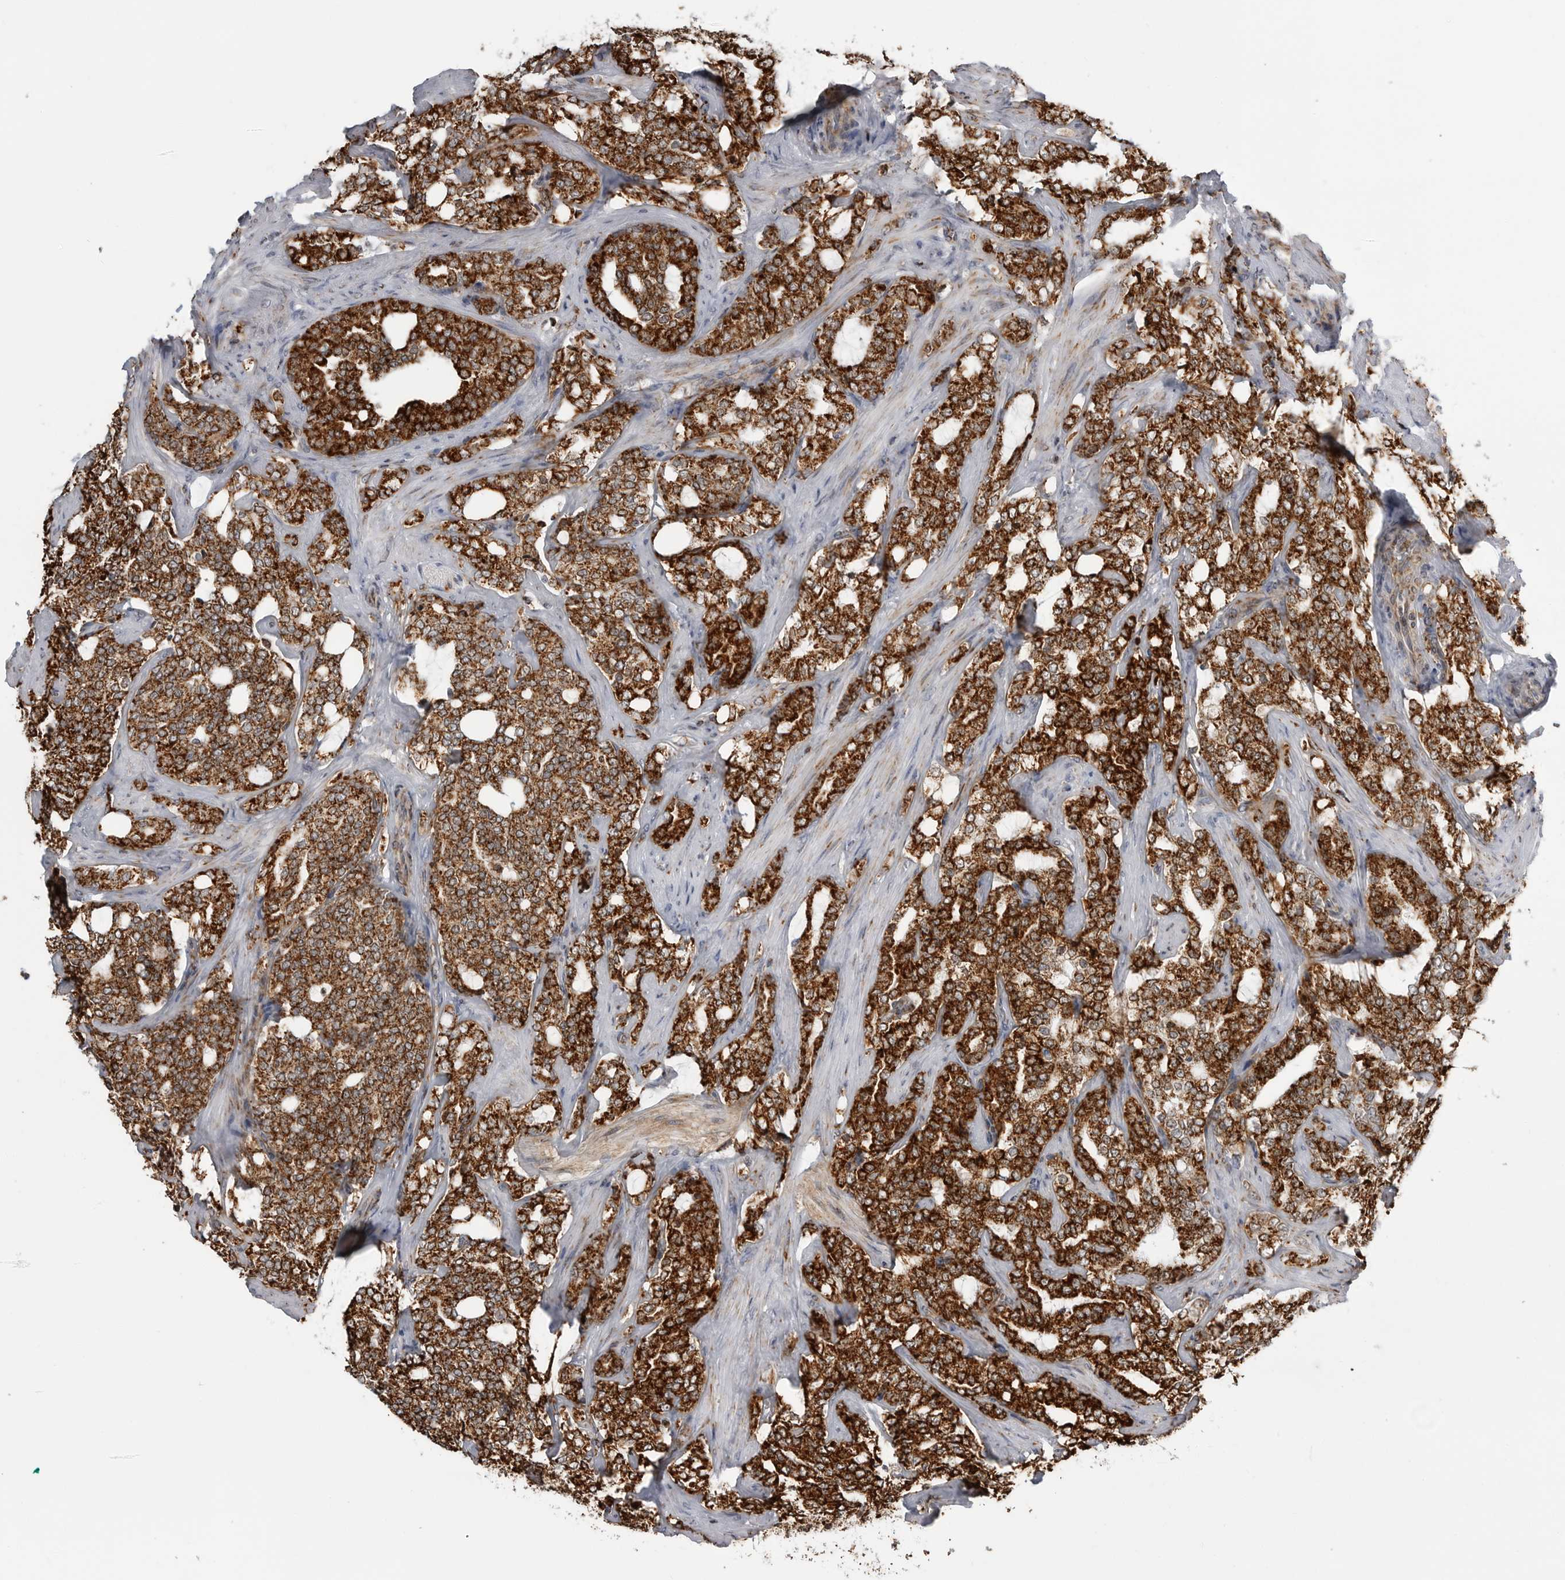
{"staining": {"intensity": "strong", "quantity": ">75%", "location": "cytoplasmic/membranous"}, "tissue": "prostate cancer", "cell_type": "Tumor cells", "image_type": "cancer", "snomed": [{"axis": "morphology", "description": "Adenocarcinoma, High grade"}, {"axis": "topography", "description": "Prostate"}], "caption": "Prostate adenocarcinoma (high-grade) stained with immunohistochemistry demonstrates strong cytoplasmic/membranous staining in about >75% of tumor cells.", "gene": "COX5A", "patient": {"sex": "male", "age": 64}}